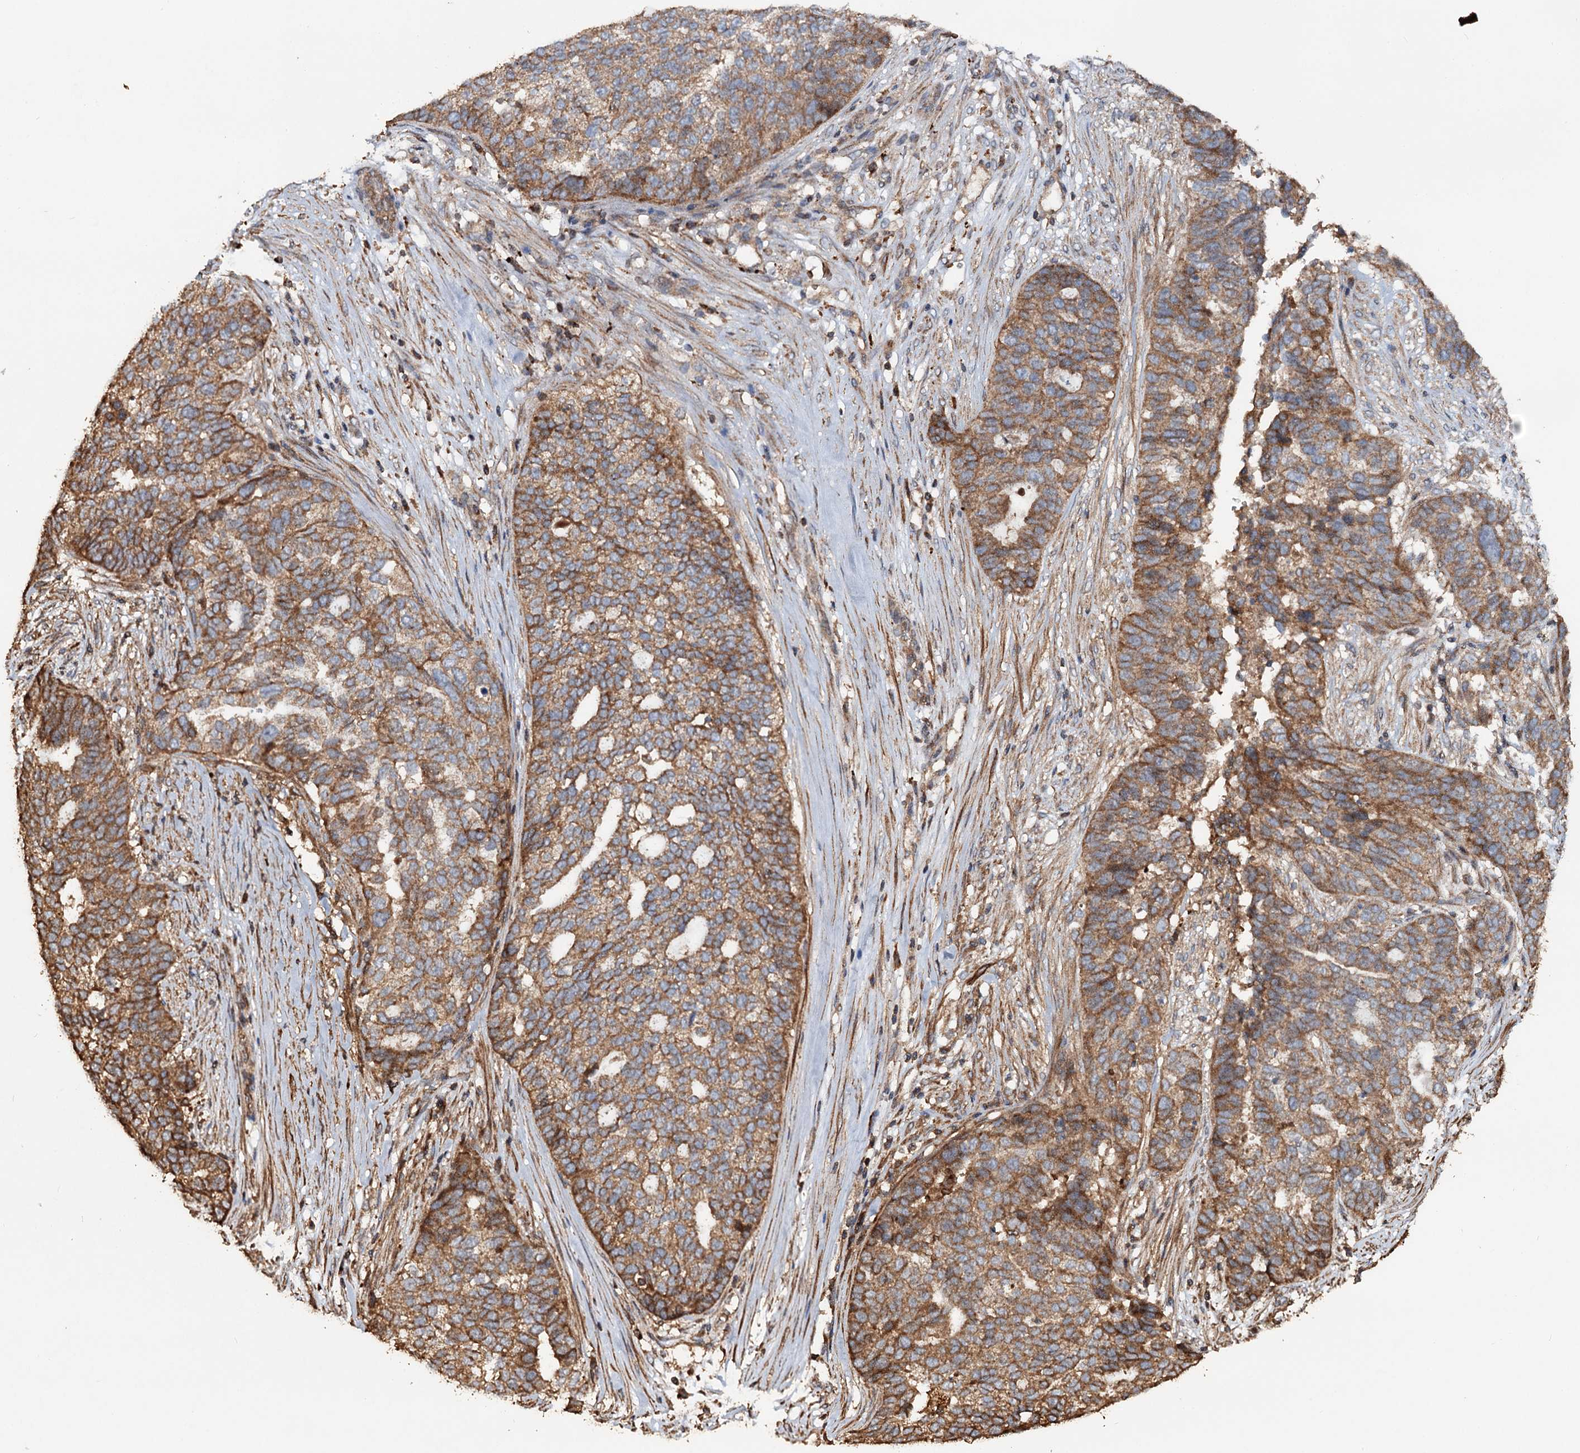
{"staining": {"intensity": "moderate", "quantity": ">75%", "location": "cytoplasmic/membranous"}, "tissue": "ovarian cancer", "cell_type": "Tumor cells", "image_type": "cancer", "snomed": [{"axis": "morphology", "description": "Cystadenocarcinoma, serous, NOS"}, {"axis": "topography", "description": "Ovary"}], "caption": "Brown immunohistochemical staining in ovarian cancer exhibits moderate cytoplasmic/membranous positivity in about >75% of tumor cells.", "gene": "NOTCH2NLA", "patient": {"sex": "female", "age": 59}}